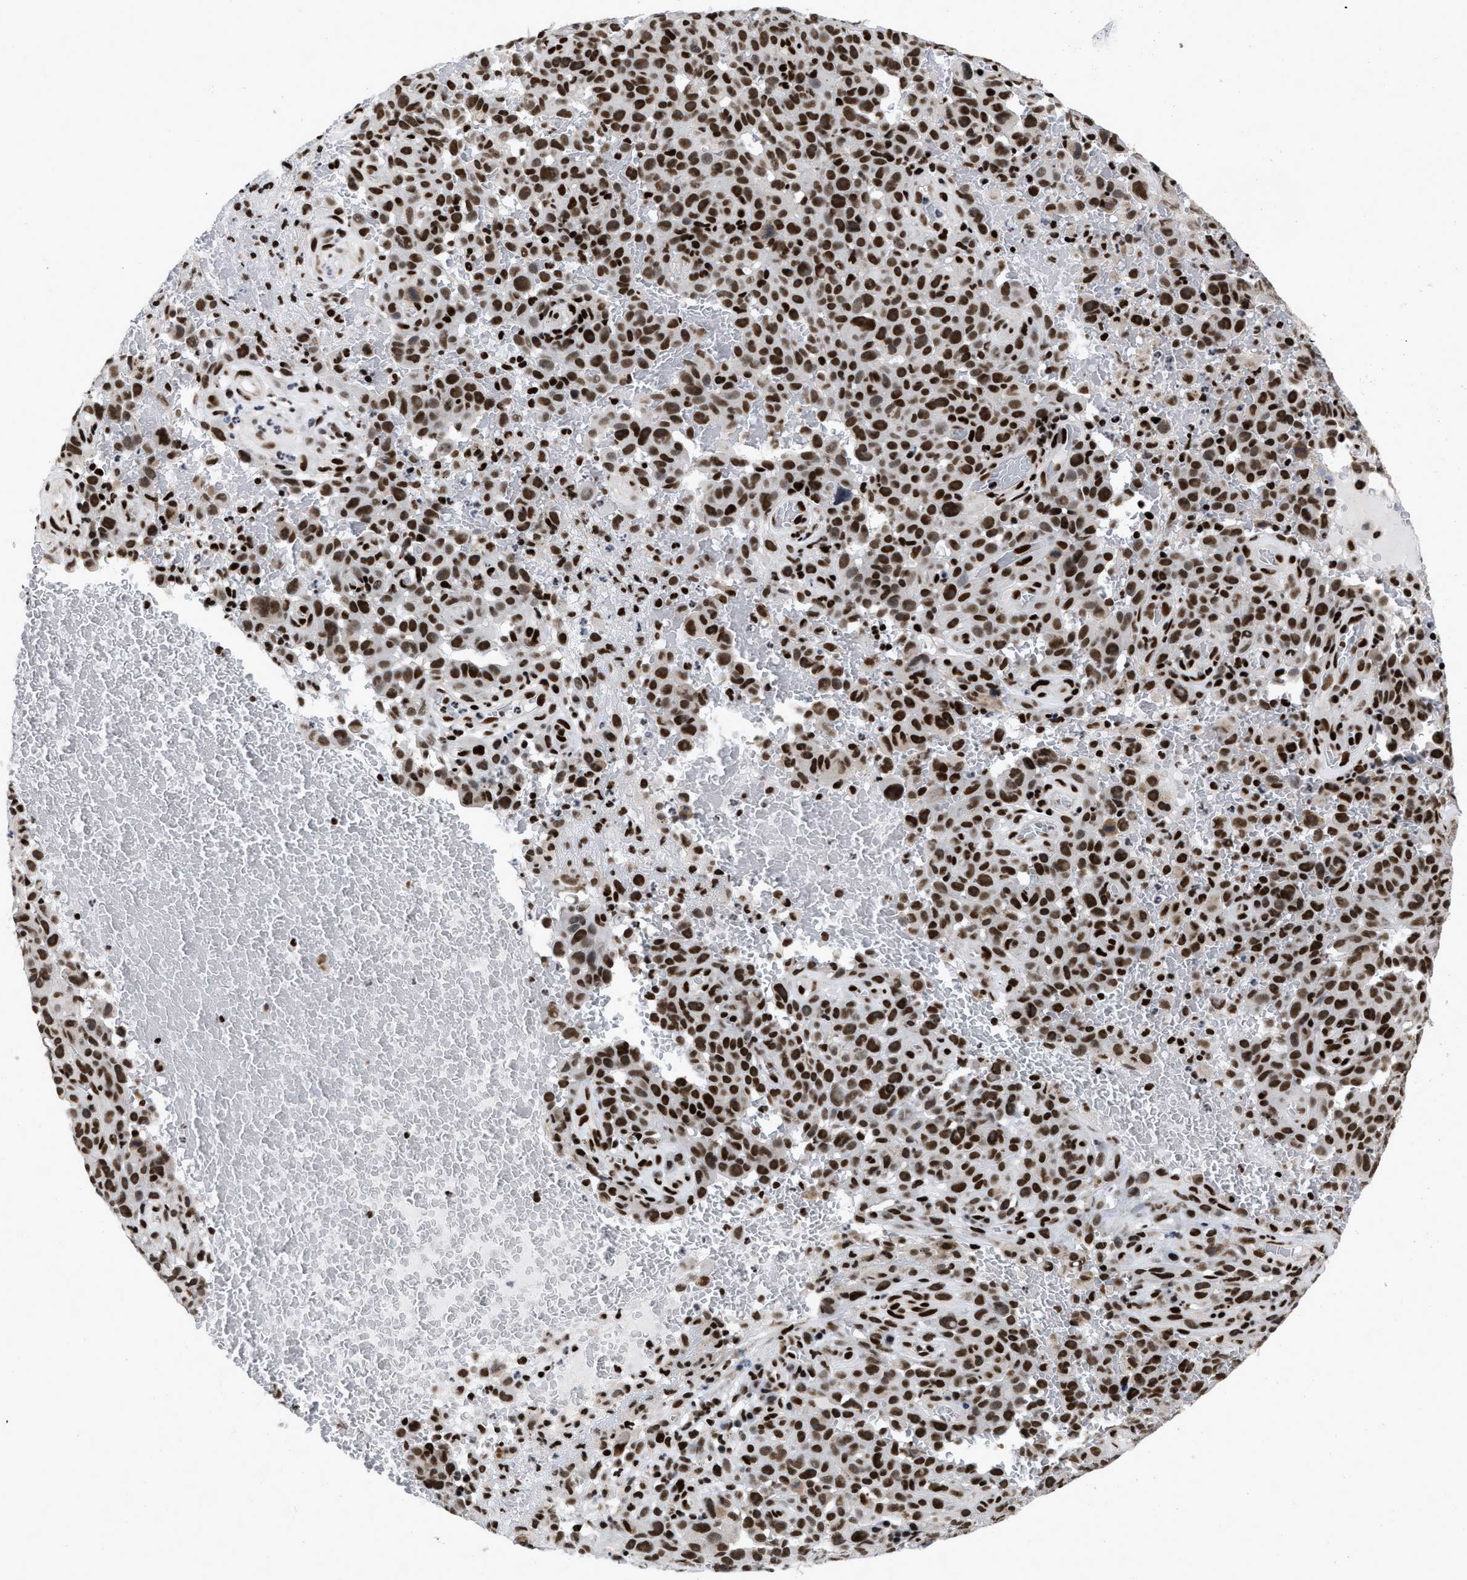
{"staining": {"intensity": "strong", "quantity": ">75%", "location": "nuclear"}, "tissue": "melanoma", "cell_type": "Tumor cells", "image_type": "cancer", "snomed": [{"axis": "morphology", "description": "Malignant melanoma, NOS"}, {"axis": "topography", "description": "Skin"}], "caption": "This is a micrograph of immunohistochemistry staining of malignant melanoma, which shows strong expression in the nuclear of tumor cells.", "gene": "CREB1", "patient": {"sex": "female", "age": 82}}